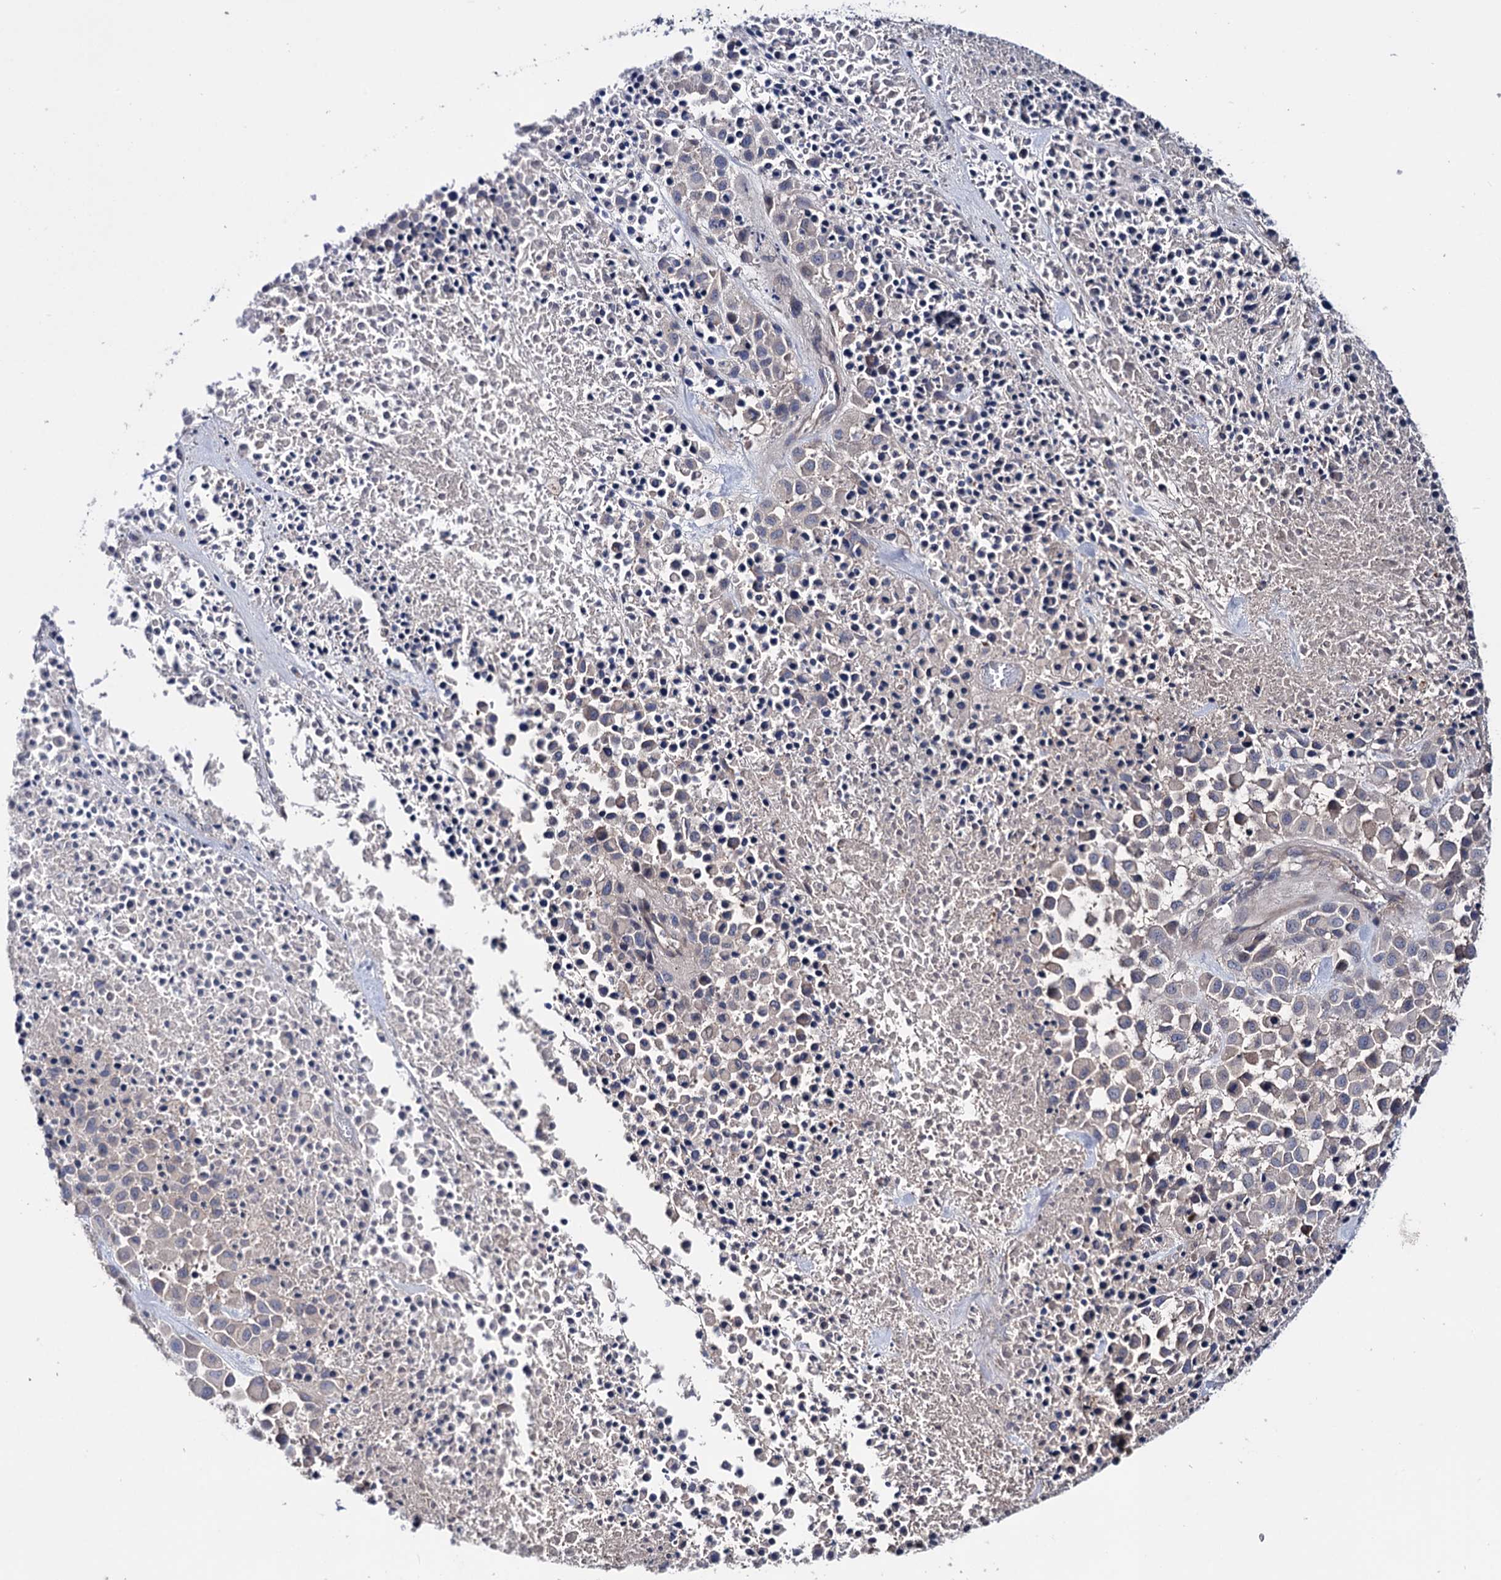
{"staining": {"intensity": "negative", "quantity": "none", "location": "none"}, "tissue": "melanoma", "cell_type": "Tumor cells", "image_type": "cancer", "snomed": [{"axis": "morphology", "description": "Malignant melanoma, Metastatic site"}, {"axis": "topography", "description": "Skin"}], "caption": "Image shows no protein positivity in tumor cells of melanoma tissue. (DAB immunohistochemistry with hematoxylin counter stain).", "gene": "PPP1R32", "patient": {"sex": "female", "age": 81}}